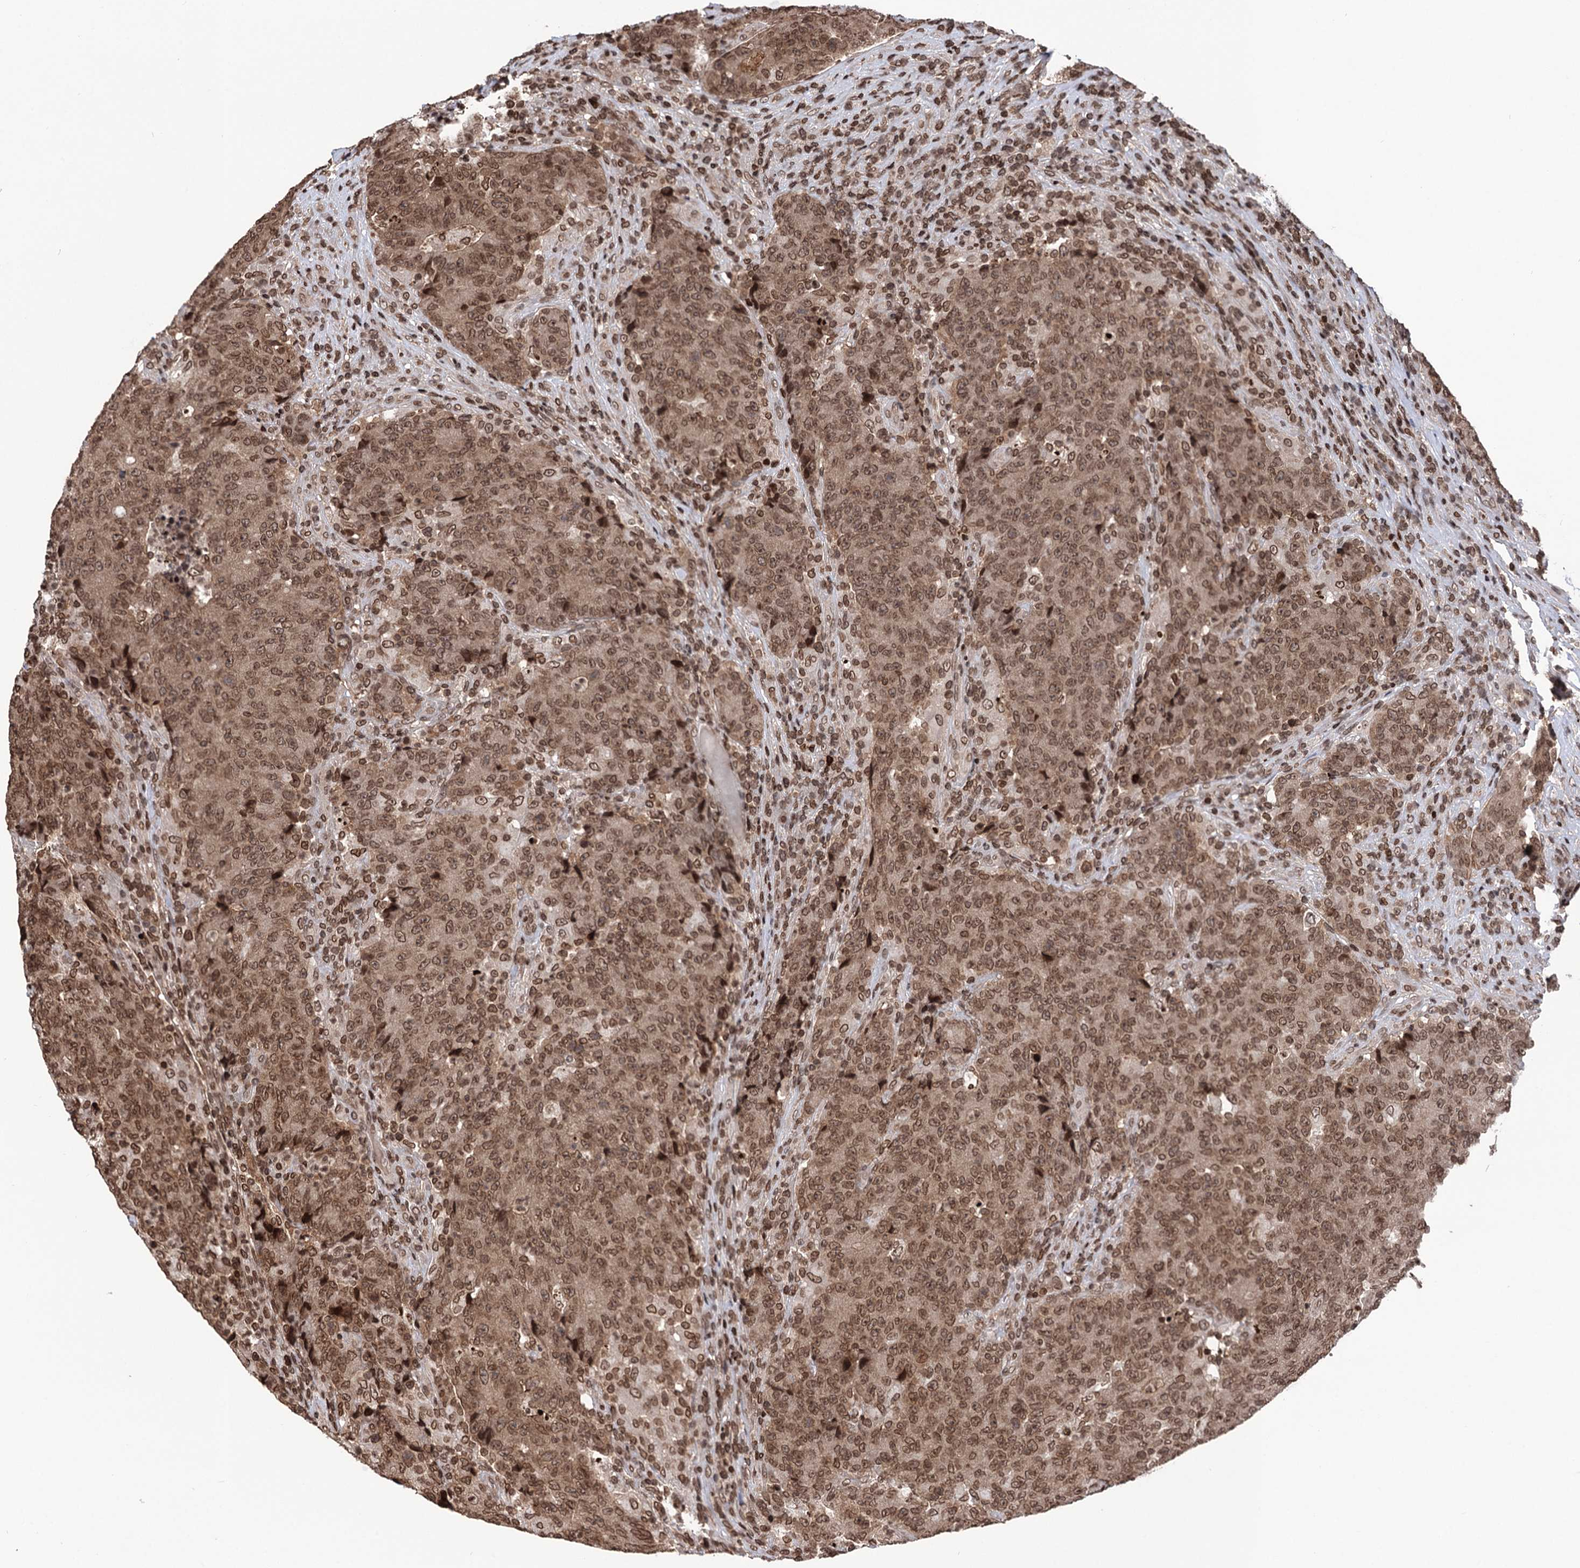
{"staining": {"intensity": "moderate", "quantity": ">75%", "location": "nuclear"}, "tissue": "colorectal cancer", "cell_type": "Tumor cells", "image_type": "cancer", "snomed": [{"axis": "morphology", "description": "Adenocarcinoma, NOS"}, {"axis": "topography", "description": "Colon"}], "caption": "Colorectal cancer (adenocarcinoma) stained with a brown dye displays moderate nuclear positive staining in approximately >75% of tumor cells.", "gene": "CCDC77", "patient": {"sex": "female", "age": 75}}